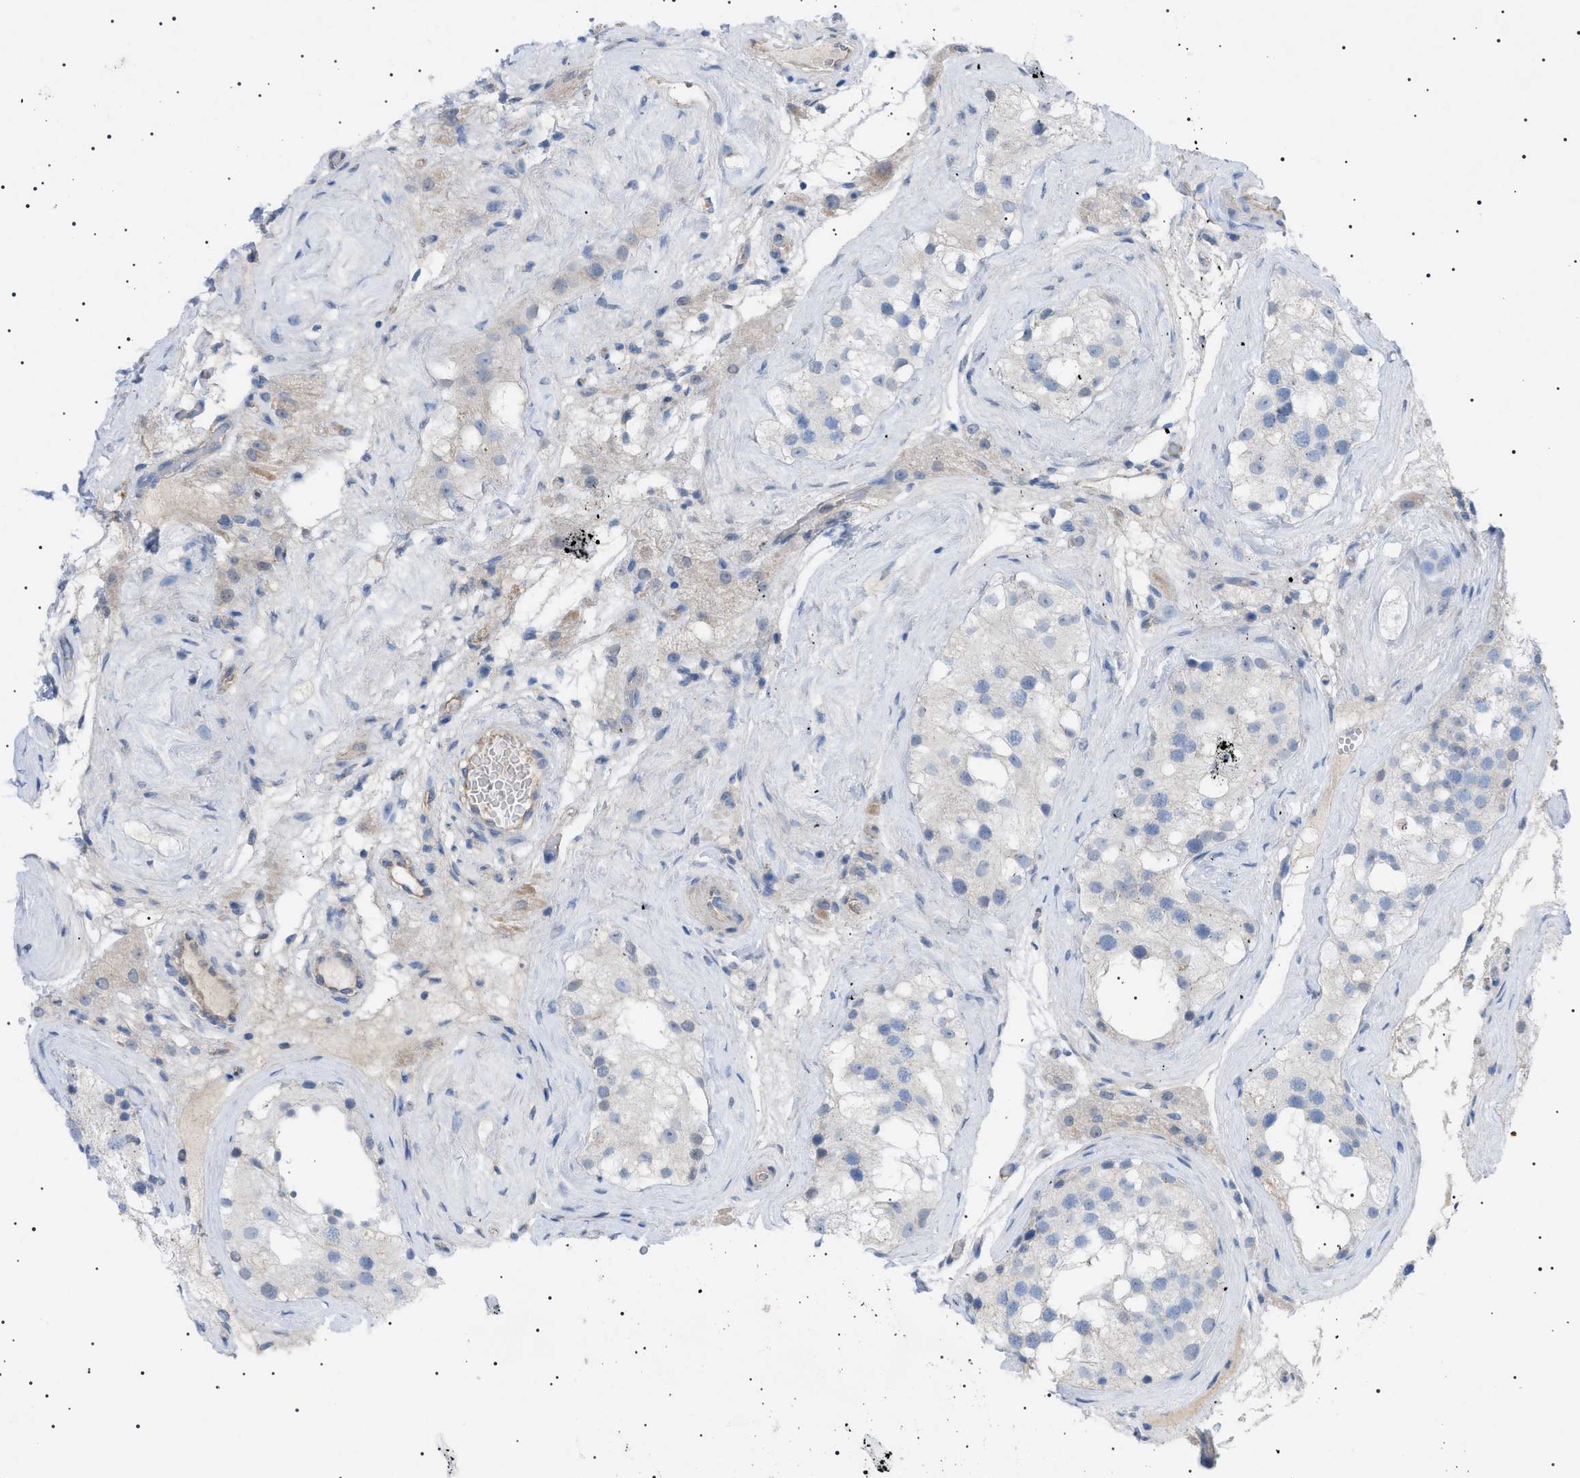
{"staining": {"intensity": "negative", "quantity": "none", "location": "none"}, "tissue": "testis", "cell_type": "Cells in seminiferous ducts", "image_type": "normal", "snomed": [{"axis": "morphology", "description": "Normal tissue, NOS"}, {"axis": "morphology", "description": "Seminoma, NOS"}, {"axis": "topography", "description": "Testis"}], "caption": "IHC of benign testis shows no positivity in cells in seminiferous ducts.", "gene": "ADAMTS1", "patient": {"sex": "male", "age": 71}}